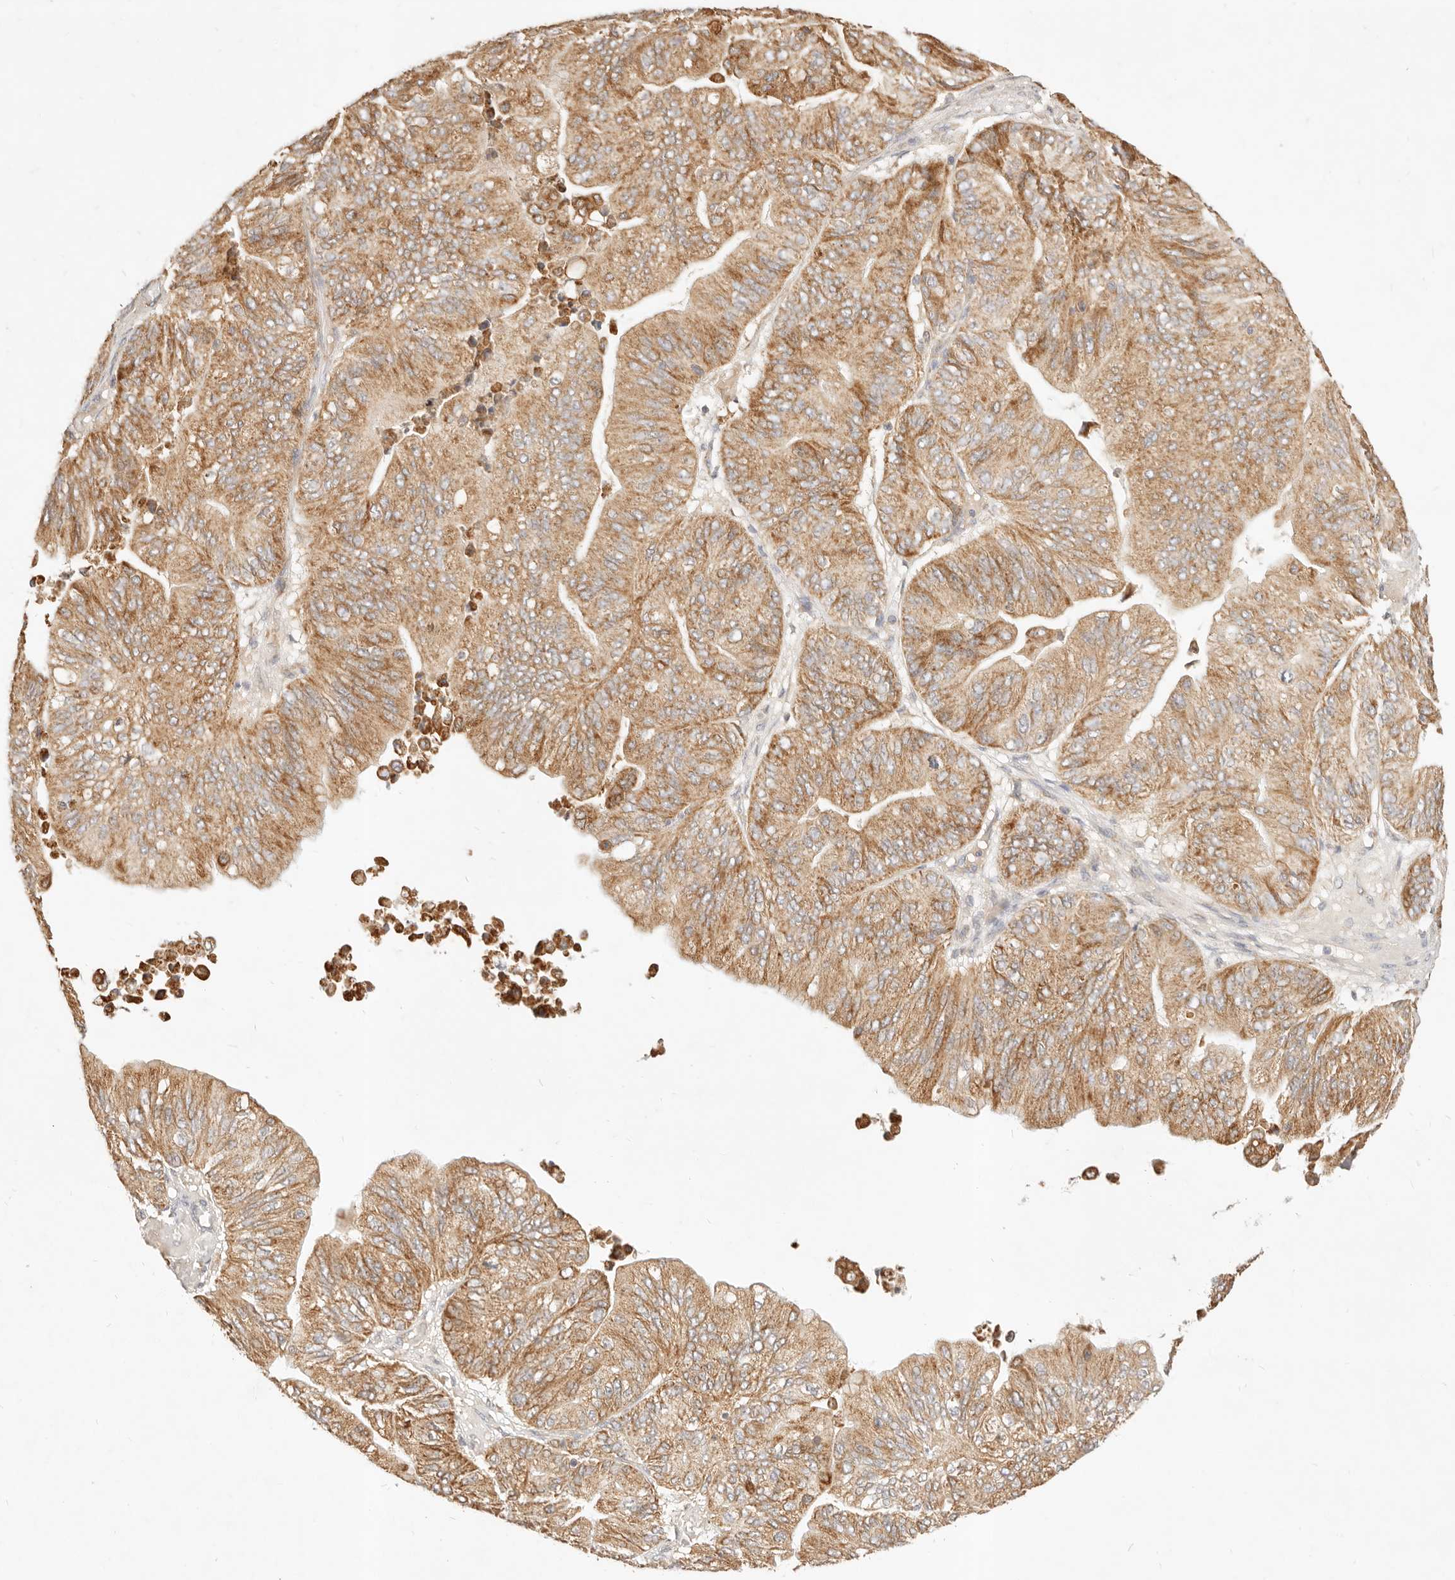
{"staining": {"intensity": "moderate", "quantity": ">75%", "location": "cytoplasmic/membranous"}, "tissue": "ovarian cancer", "cell_type": "Tumor cells", "image_type": "cancer", "snomed": [{"axis": "morphology", "description": "Cystadenocarcinoma, mucinous, NOS"}, {"axis": "topography", "description": "Ovary"}], "caption": "Immunohistochemical staining of human ovarian mucinous cystadenocarcinoma displays medium levels of moderate cytoplasmic/membranous positivity in about >75% of tumor cells.", "gene": "RUBCNL", "patient": {"sex": "female", "age": 61}}